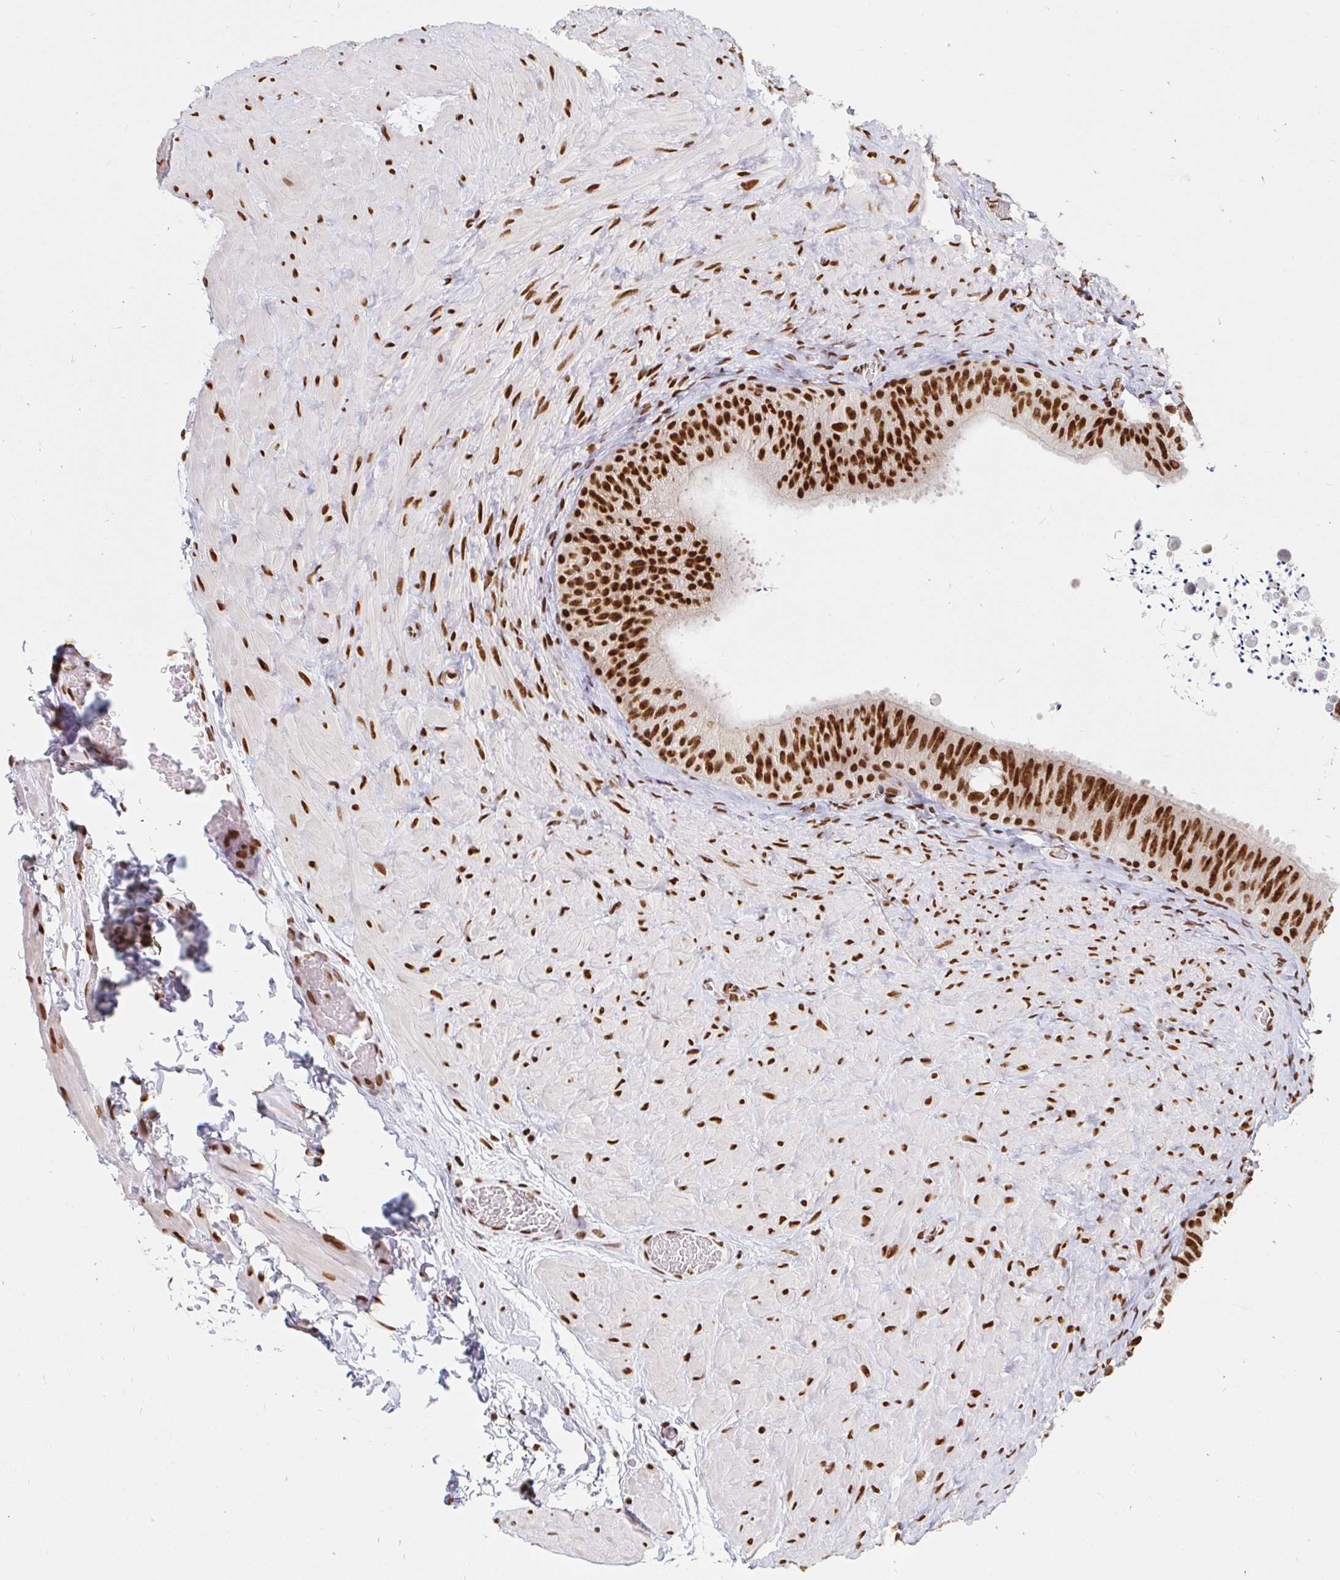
{"staining": {"intensity": "strong", "quantity": ">75%", "location": "nuclear"}, "tissue": "epididymis", "cell_type": "Glandular cells", "image_type": "normal", "snomed": [{"axis": "morphology", "description": "Normal tissue, NOS"}, {"axis": "topography", "description": "Epididymis, spermatic cord, NOS"}, {"axis": "topography", "description": "Epididymis"}], "caption": "Unremarkable epididymis exhibits strong nuclear staining in about >75% of glandular cells, visualized by immunohistochemistry.", "gene": "RBMXL1", "patient": {"sex": "male", "age": 31}}